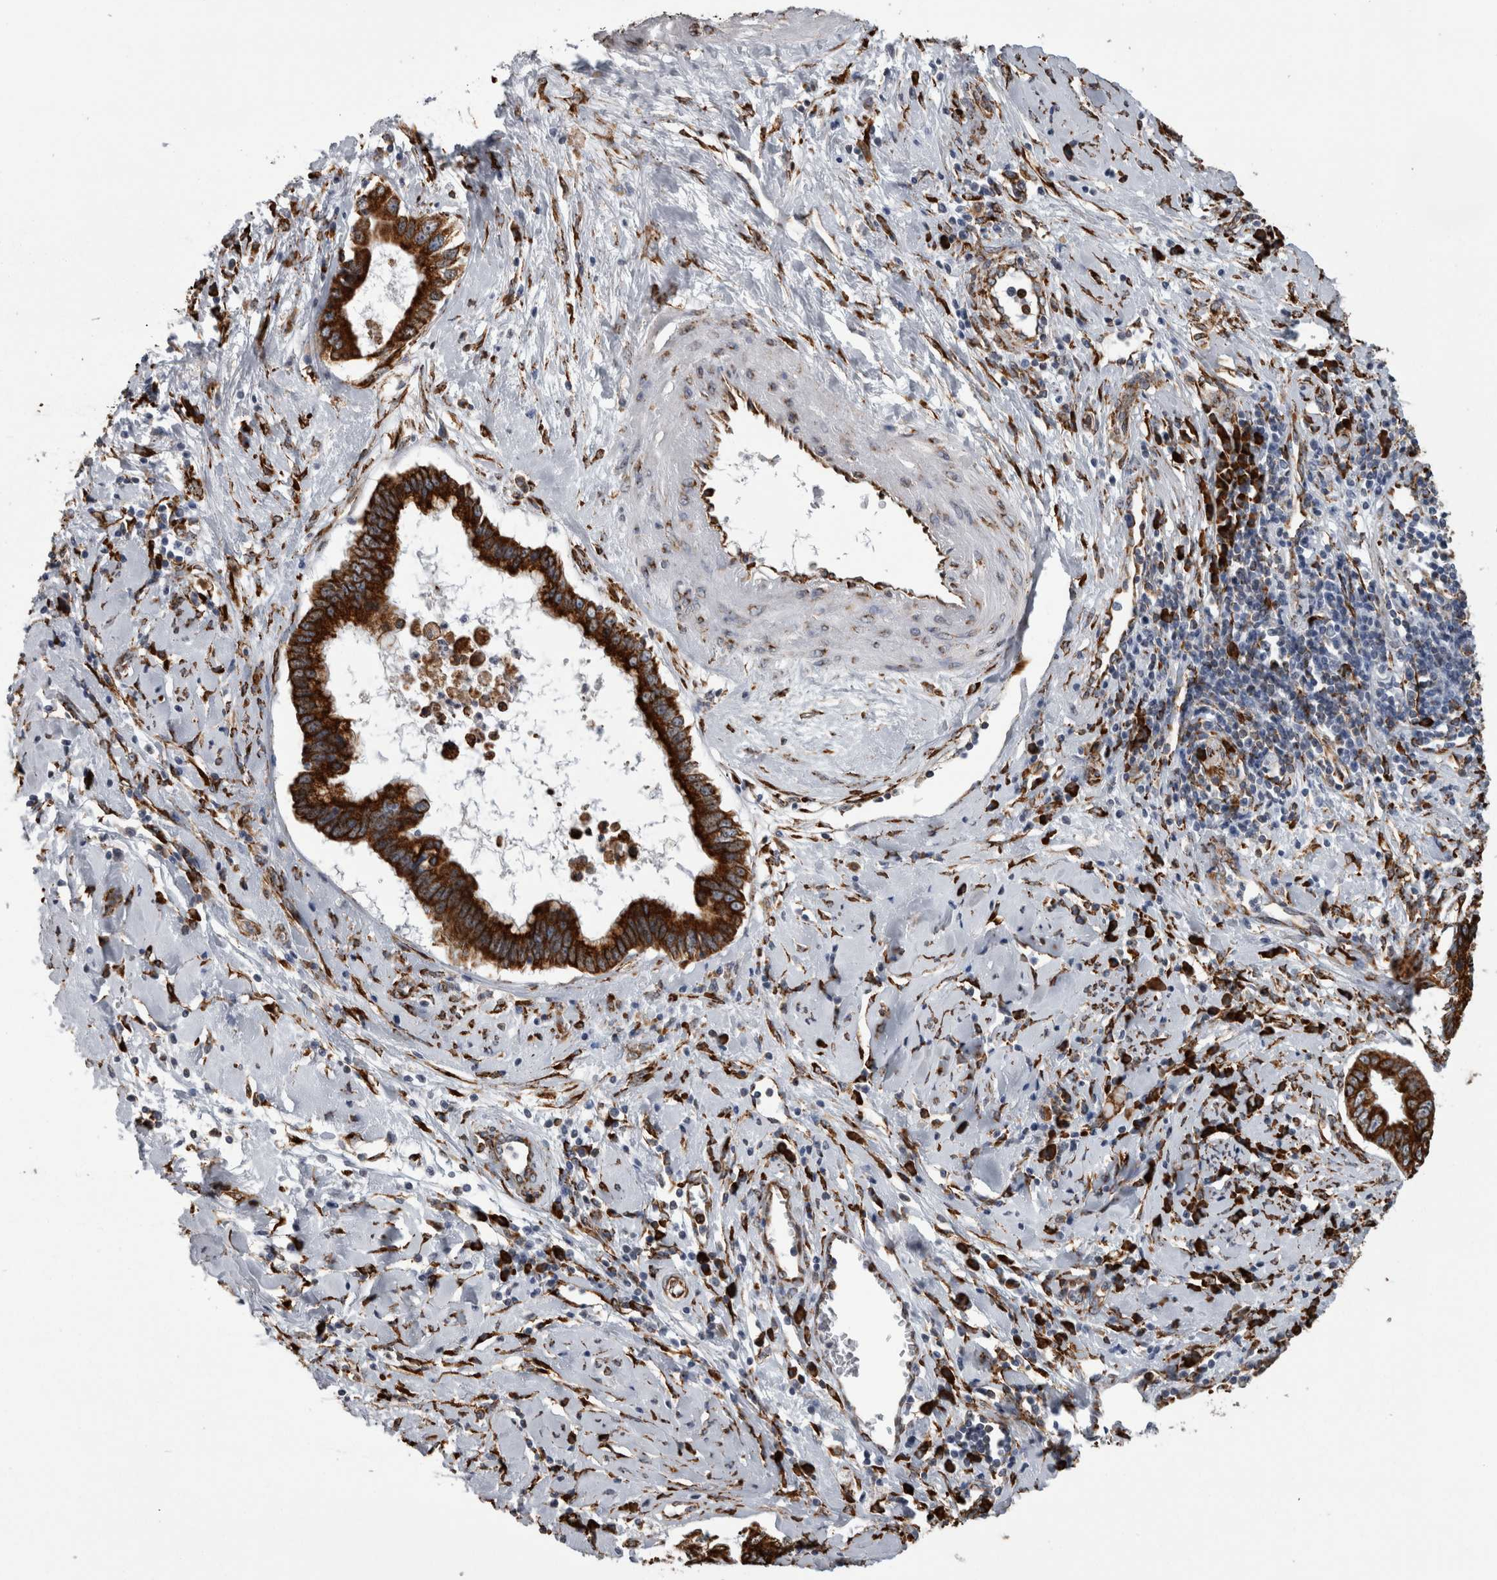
{"staining": {"intensity": "strong", "quantity": ">75%", "location": "cytoplasmic/membranous"}, "tissue": "cervical cancer", "cell_type": "Tumor cells", "image_type": "cancer", "snomed": [{"axis": "morphology", "description": "Adenocarcinoma, NOS"}, {"axis": "topography", "description": "Cervix"}], "caption": "Immunohistochemistry of human cervical adenocarcinoma shows high levels of strong cytoplasmic/membranous staining in about >75% of tumor cells.", "gene": "FHIP2B", "patient": {"sex": "female", "age": 44}}